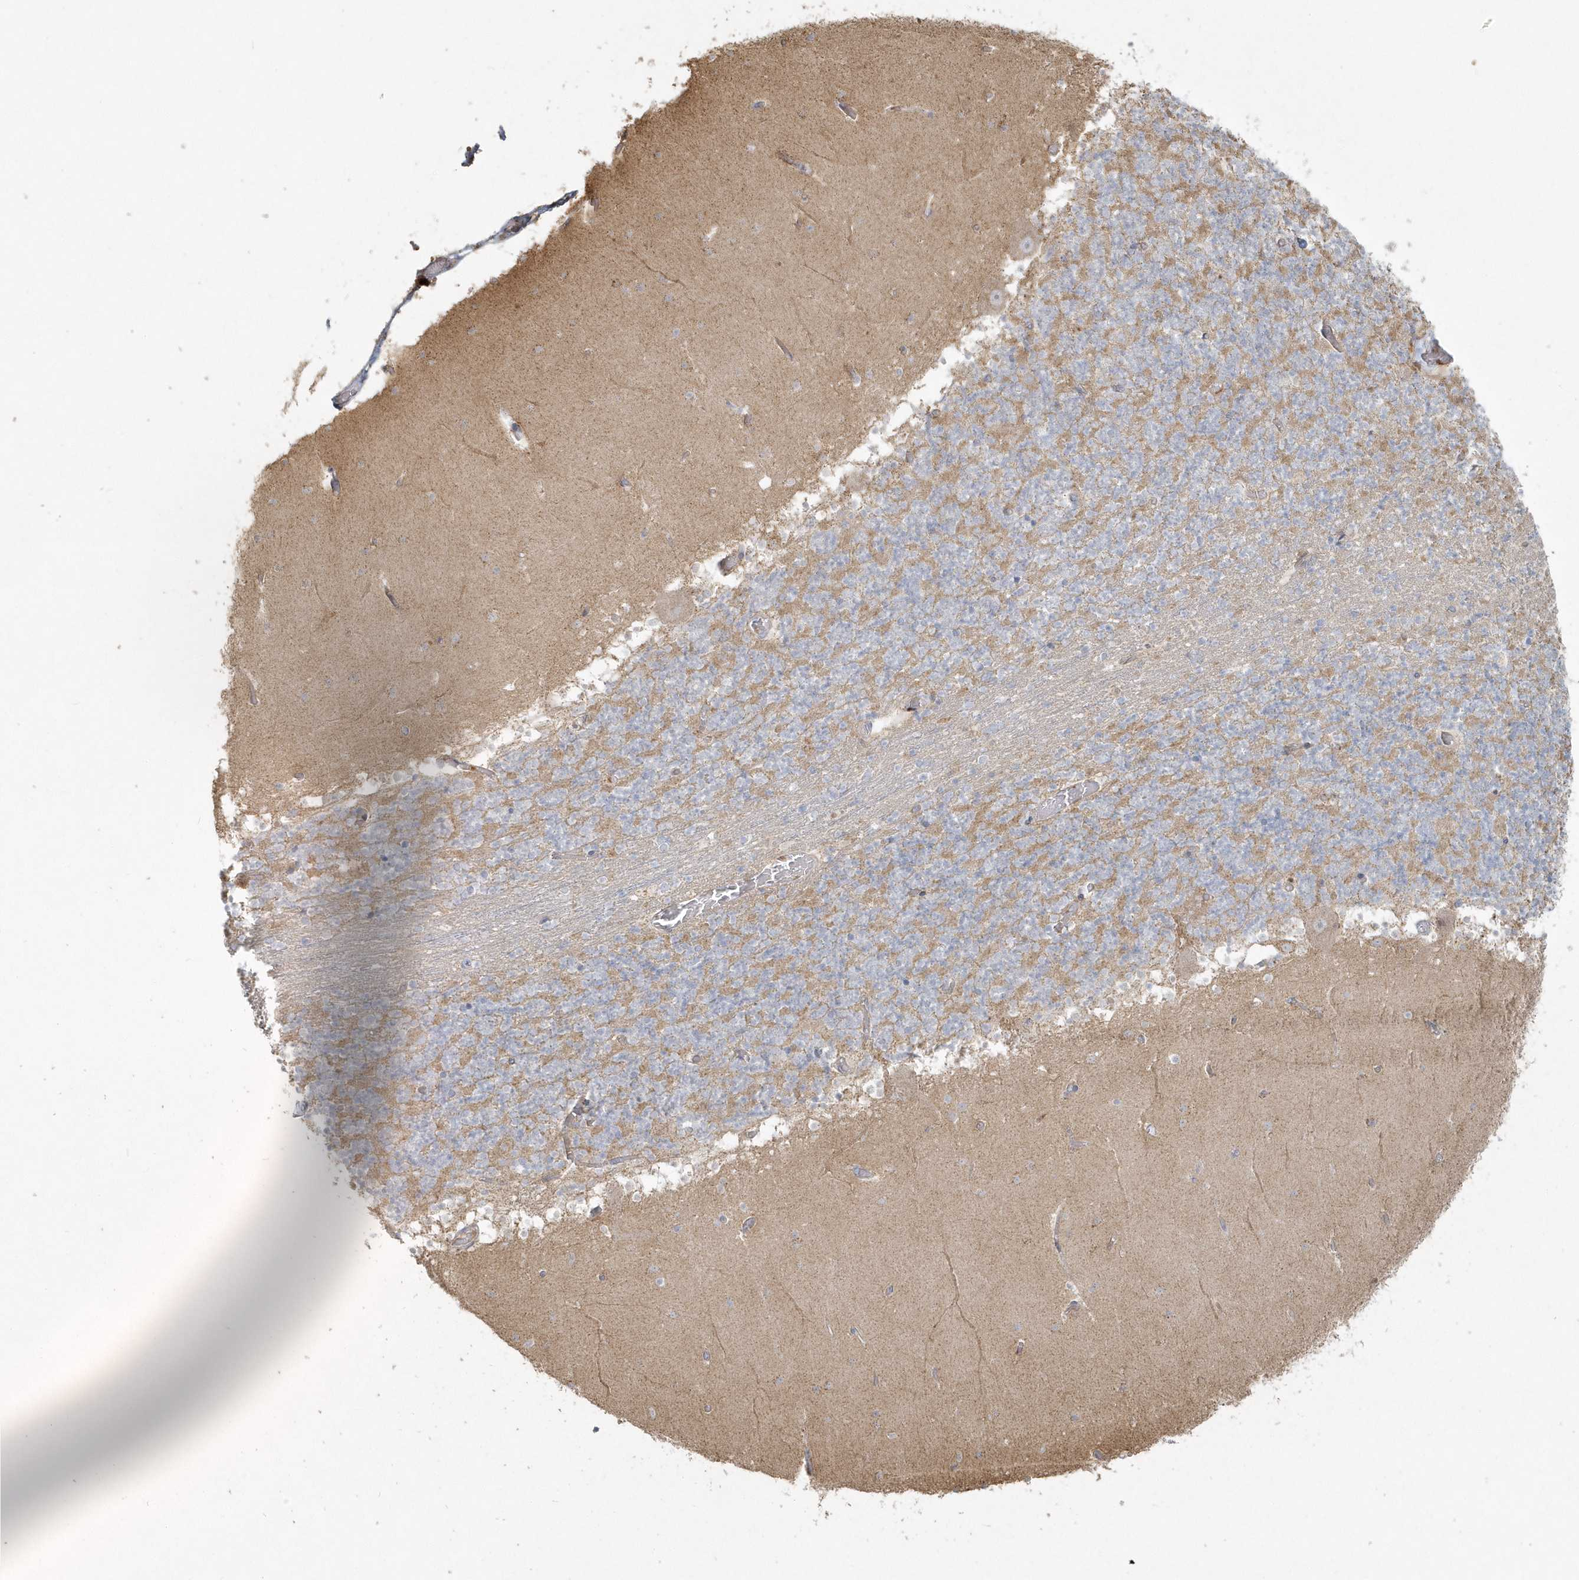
{"staining": {"intensity": "moderate", "quantity": "<25%", "location": "cytoplasmic/membranous"}, "tissue": "cerebellum", "cell_type": "Cells in granular layer", "image_type": "normal", "snomed": [{"axis": "morphology", "description": "Normal tissue, NOS"}, {"axis": "topography", "description": "Cerebellum"}], "caption": "An immunohistochemistry (IHC) photomicrograph of unremarkable tissue is shown. Protein staining in brown highlights moderate cytoplasmic/membranous positivity in cerebellum within cells in granular layer. Using DAB (3,3'-diaminobenzidine) (brown) and hematoxylin (blue) stains, captured at high magnification using brightfield microscopy.", "gene": "BLTP3A", "patient": {"sex": "female", "age": 28}}